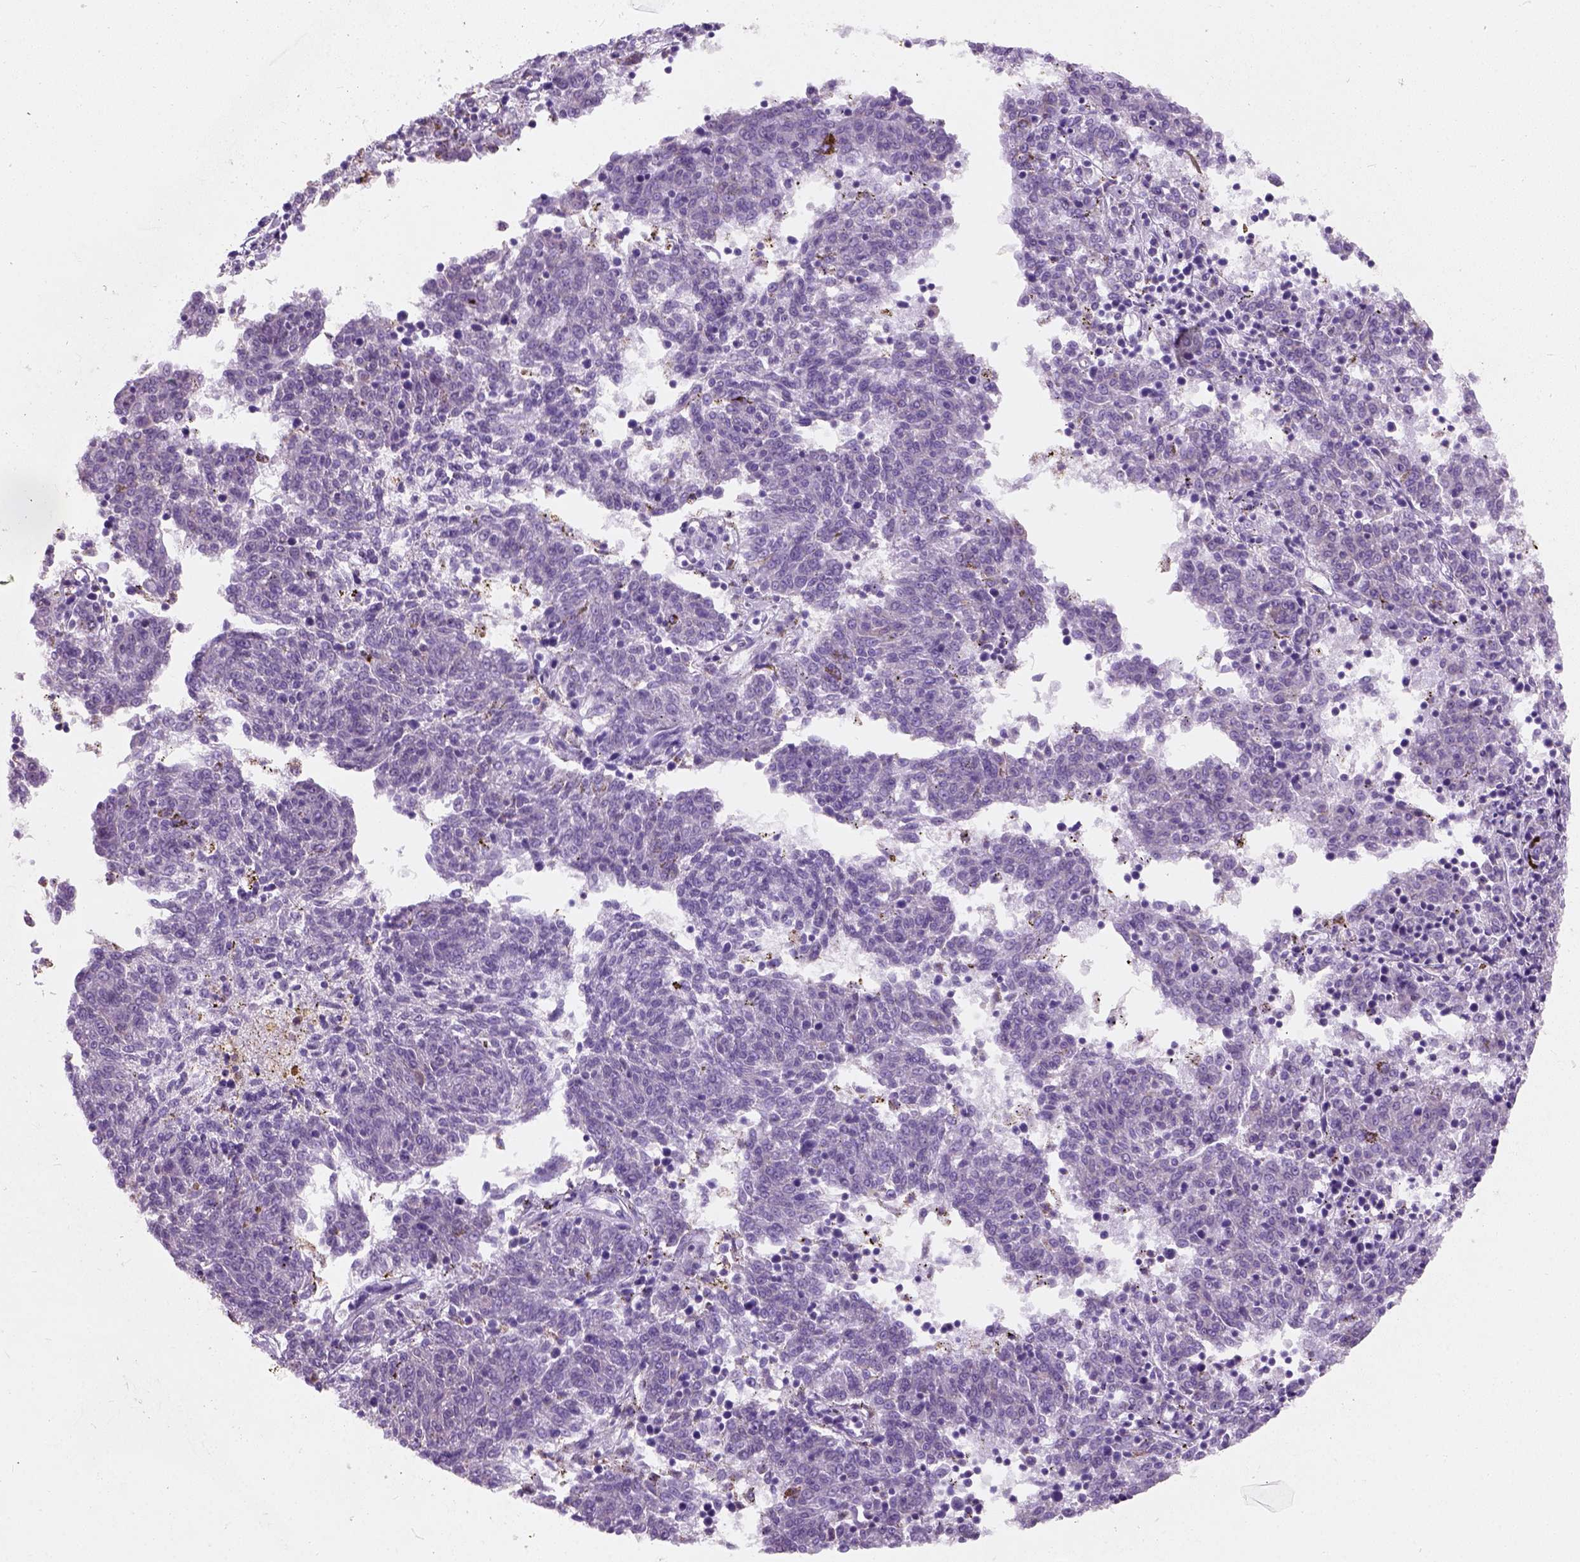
{"staining": {"intensity": "negative", "quantity": "none", "location": "none"}, "tissue": "melanoma", "cell_type": "Tumor cells", "image_type": "cancer", "snomed": [{"axis": "morphology", "description": "Malignant melanoma, NOS"}, {"axis": "topography", "description": "Skin"}], "caption": "Immunohistochemical staining of human malignant melanoma reveals no significant positivity in tumor cells.", "gene": "CHODL", "patient": {"sex": "female", "age": 72}}